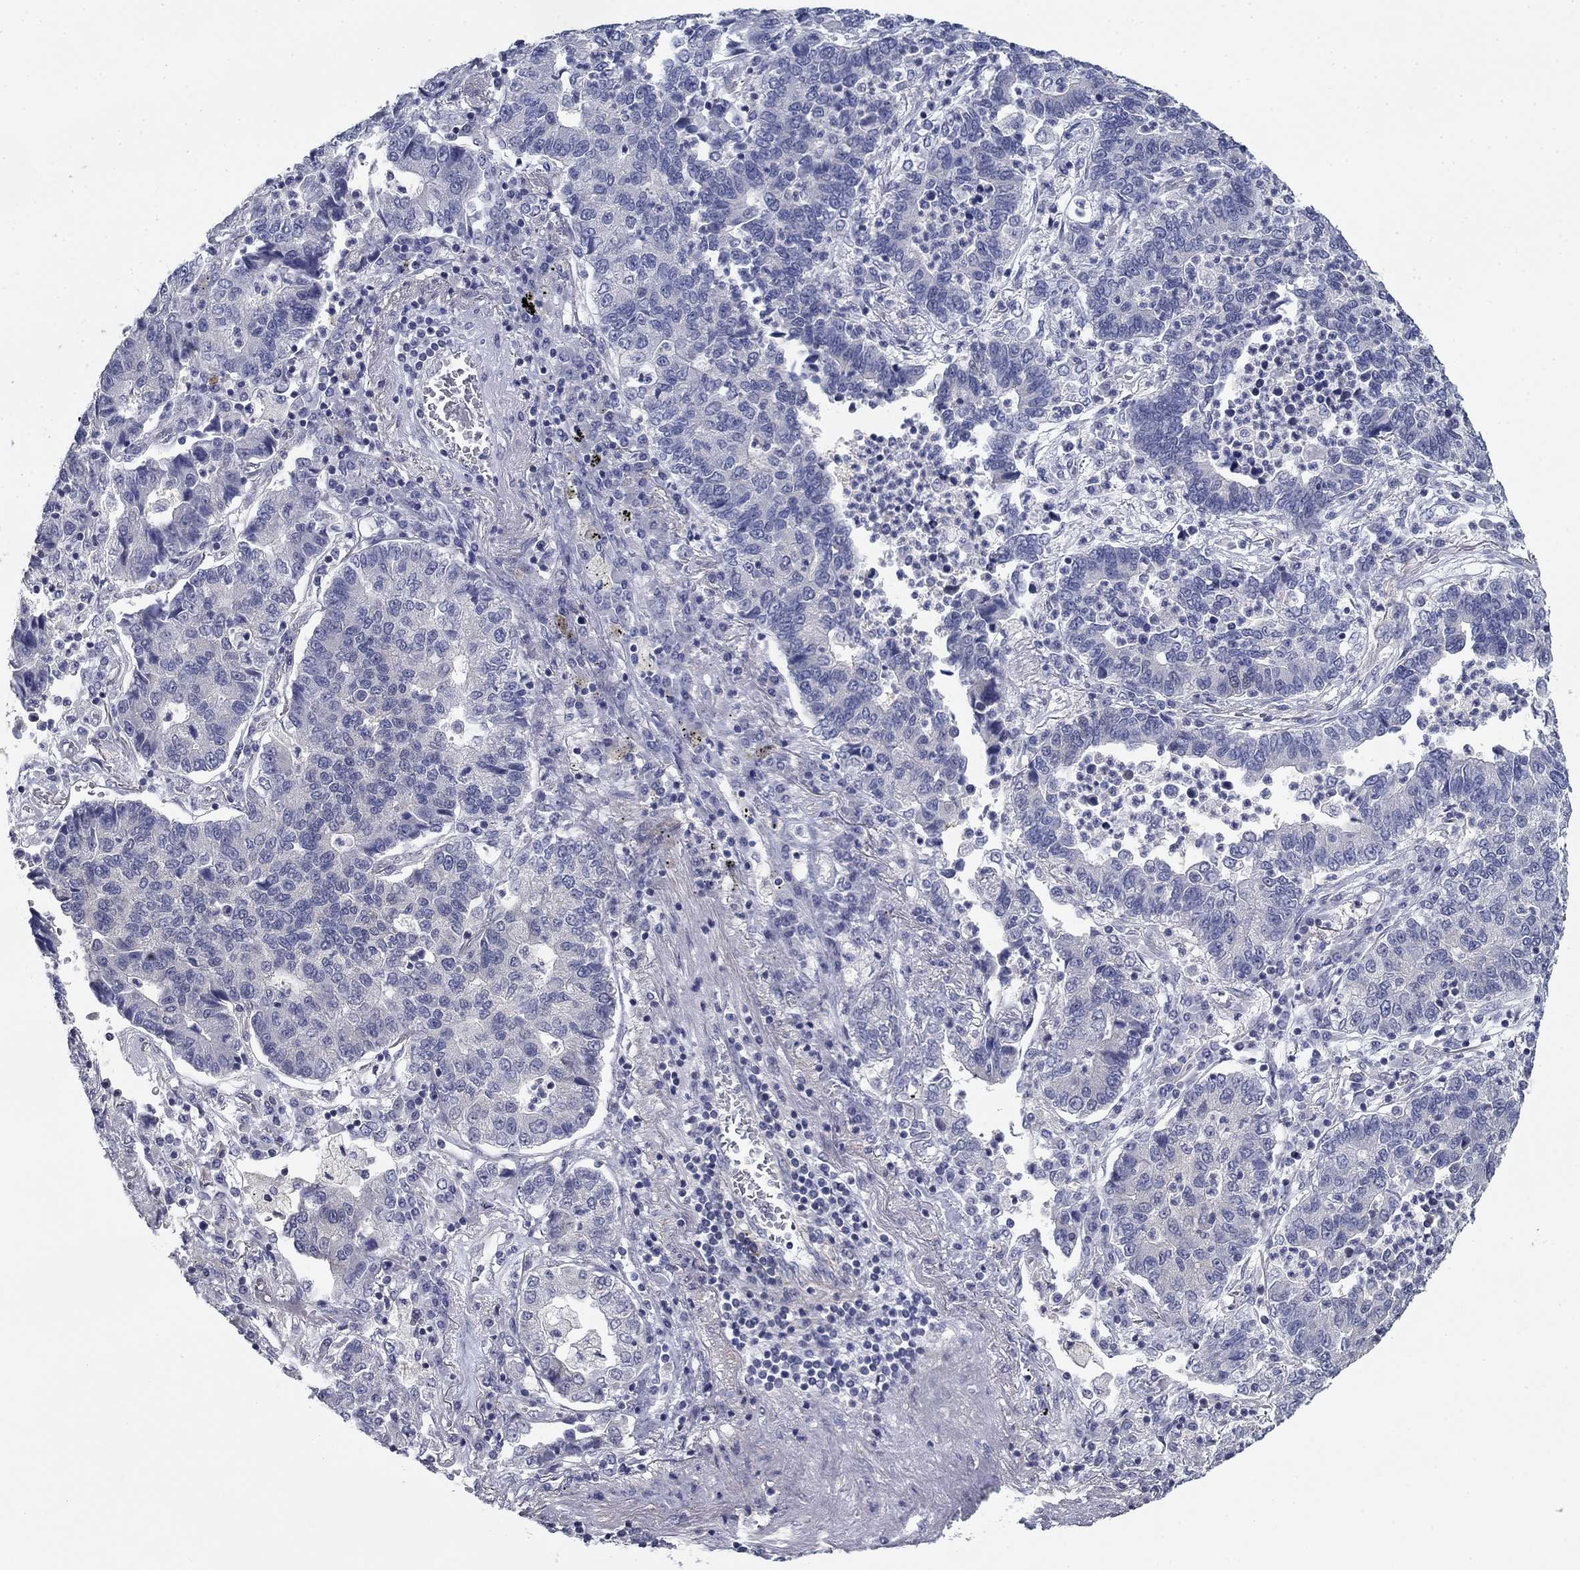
{"staining": {"intensity": "negative", "quantity": "none", "location": "none"}, "tissue": "lung cancer", "cell_type": "Tumor cells", "image_type": "cancer", "snomed": [{"axis": "morphology", "description": "Adenocarcinoma, NOS"}, {"axis": "topography", "description": "Lung"}], "caption": "Tumor cells show no significant expression in lung cancer (adenocarcinoma). The staining is performed using DAB (3,3'-diaminobenzidine) brown chromogen with nuclei counter-stained in using hematoxylin.", "gene": "GRK7", "patient": {"sex": "female", "age": 57}}